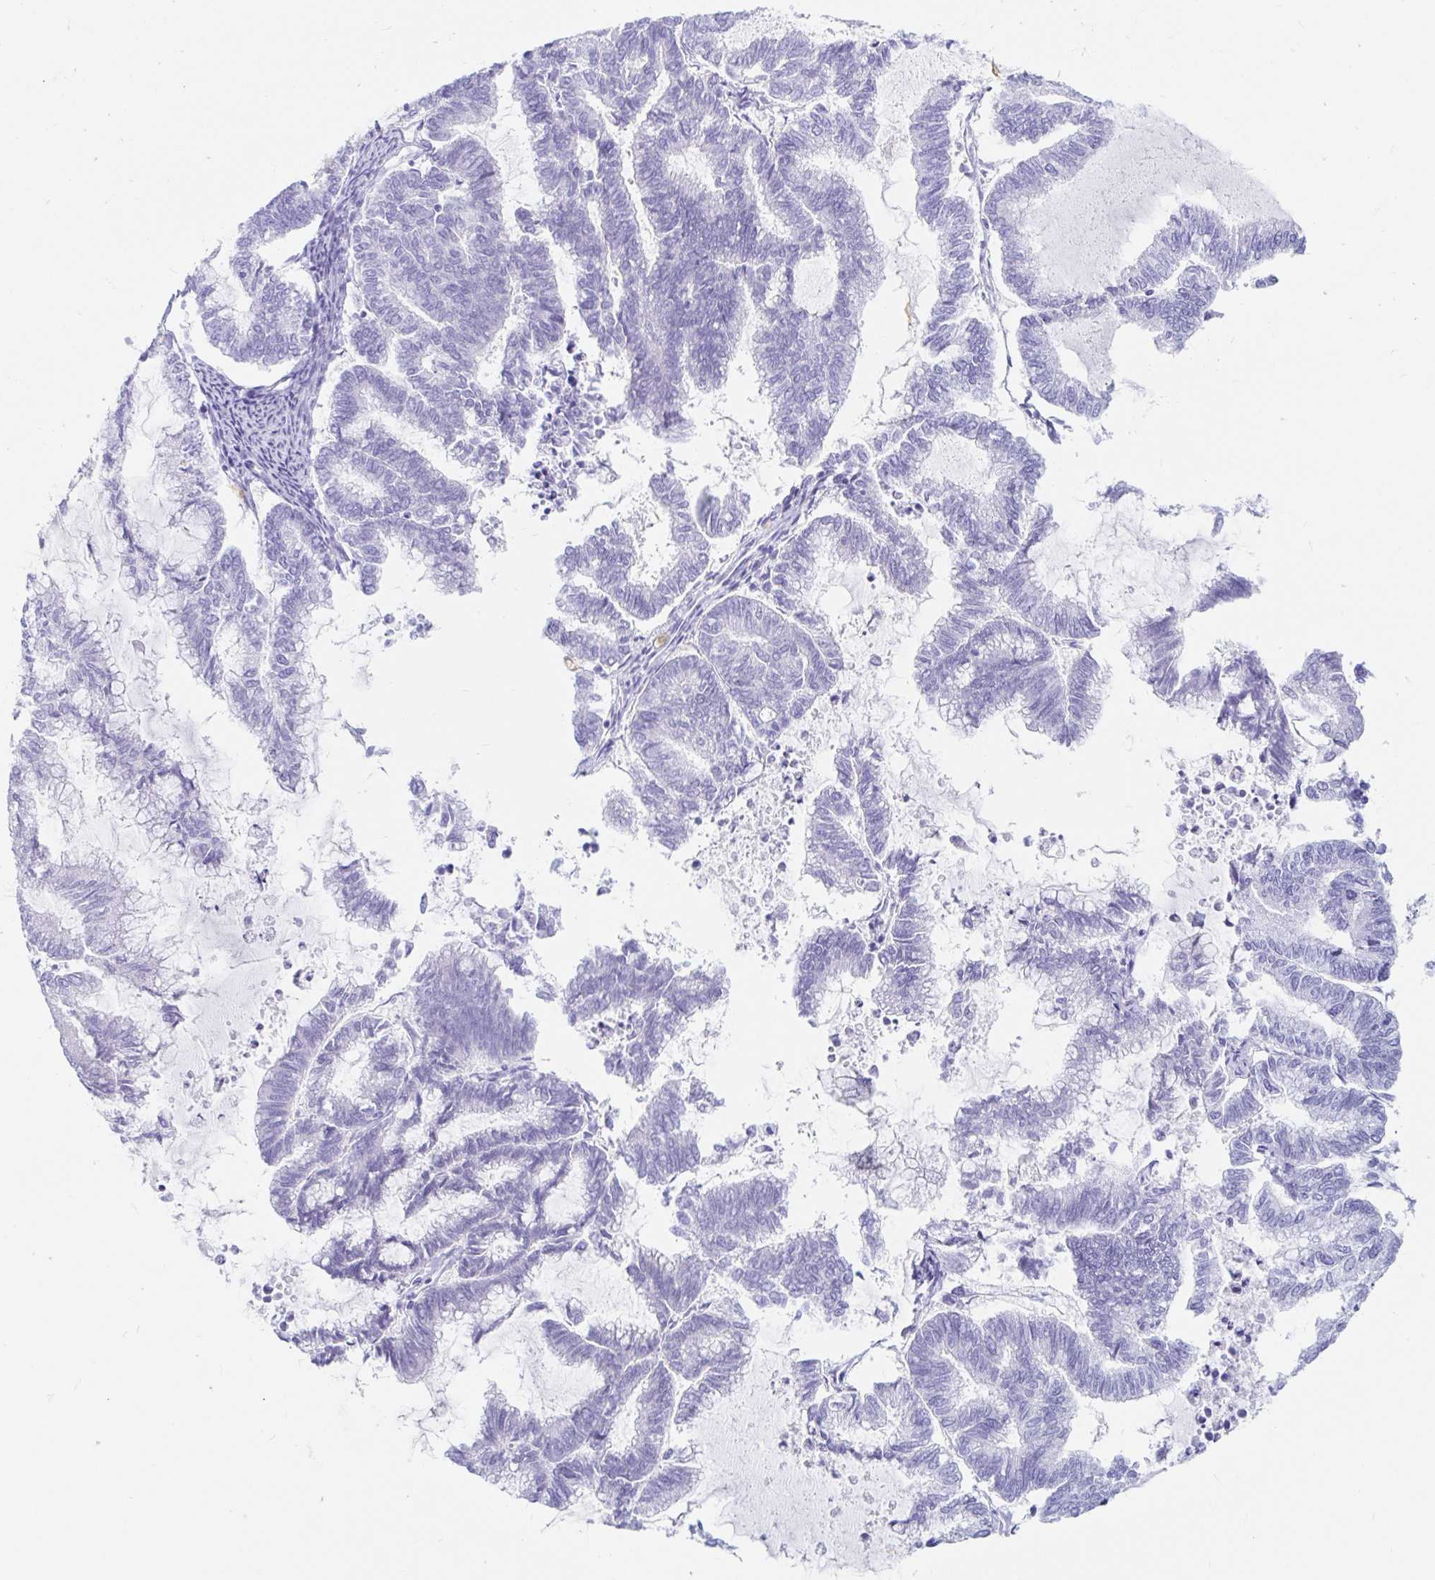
{"staining": {"intensity": "negative", "quantity": "none", "location": "none"}, "tissue": "endometrial cancer", "cell_type": "Tumor cells", "image_type": "cancer", "snomed": [{"axis": "morphology", "description": "Adenocarcinoma, NOS"}, {"axis": "topography", "description": "Endometrium"}], "caption": "Immunohistochemical staining of human endometrial cancer reveals no significant staining in tumor cells. (DAB IHC with hematoxylin counter stain).", "gene": "OR6T1", "patient": {"sex": "female", "age": 79}}